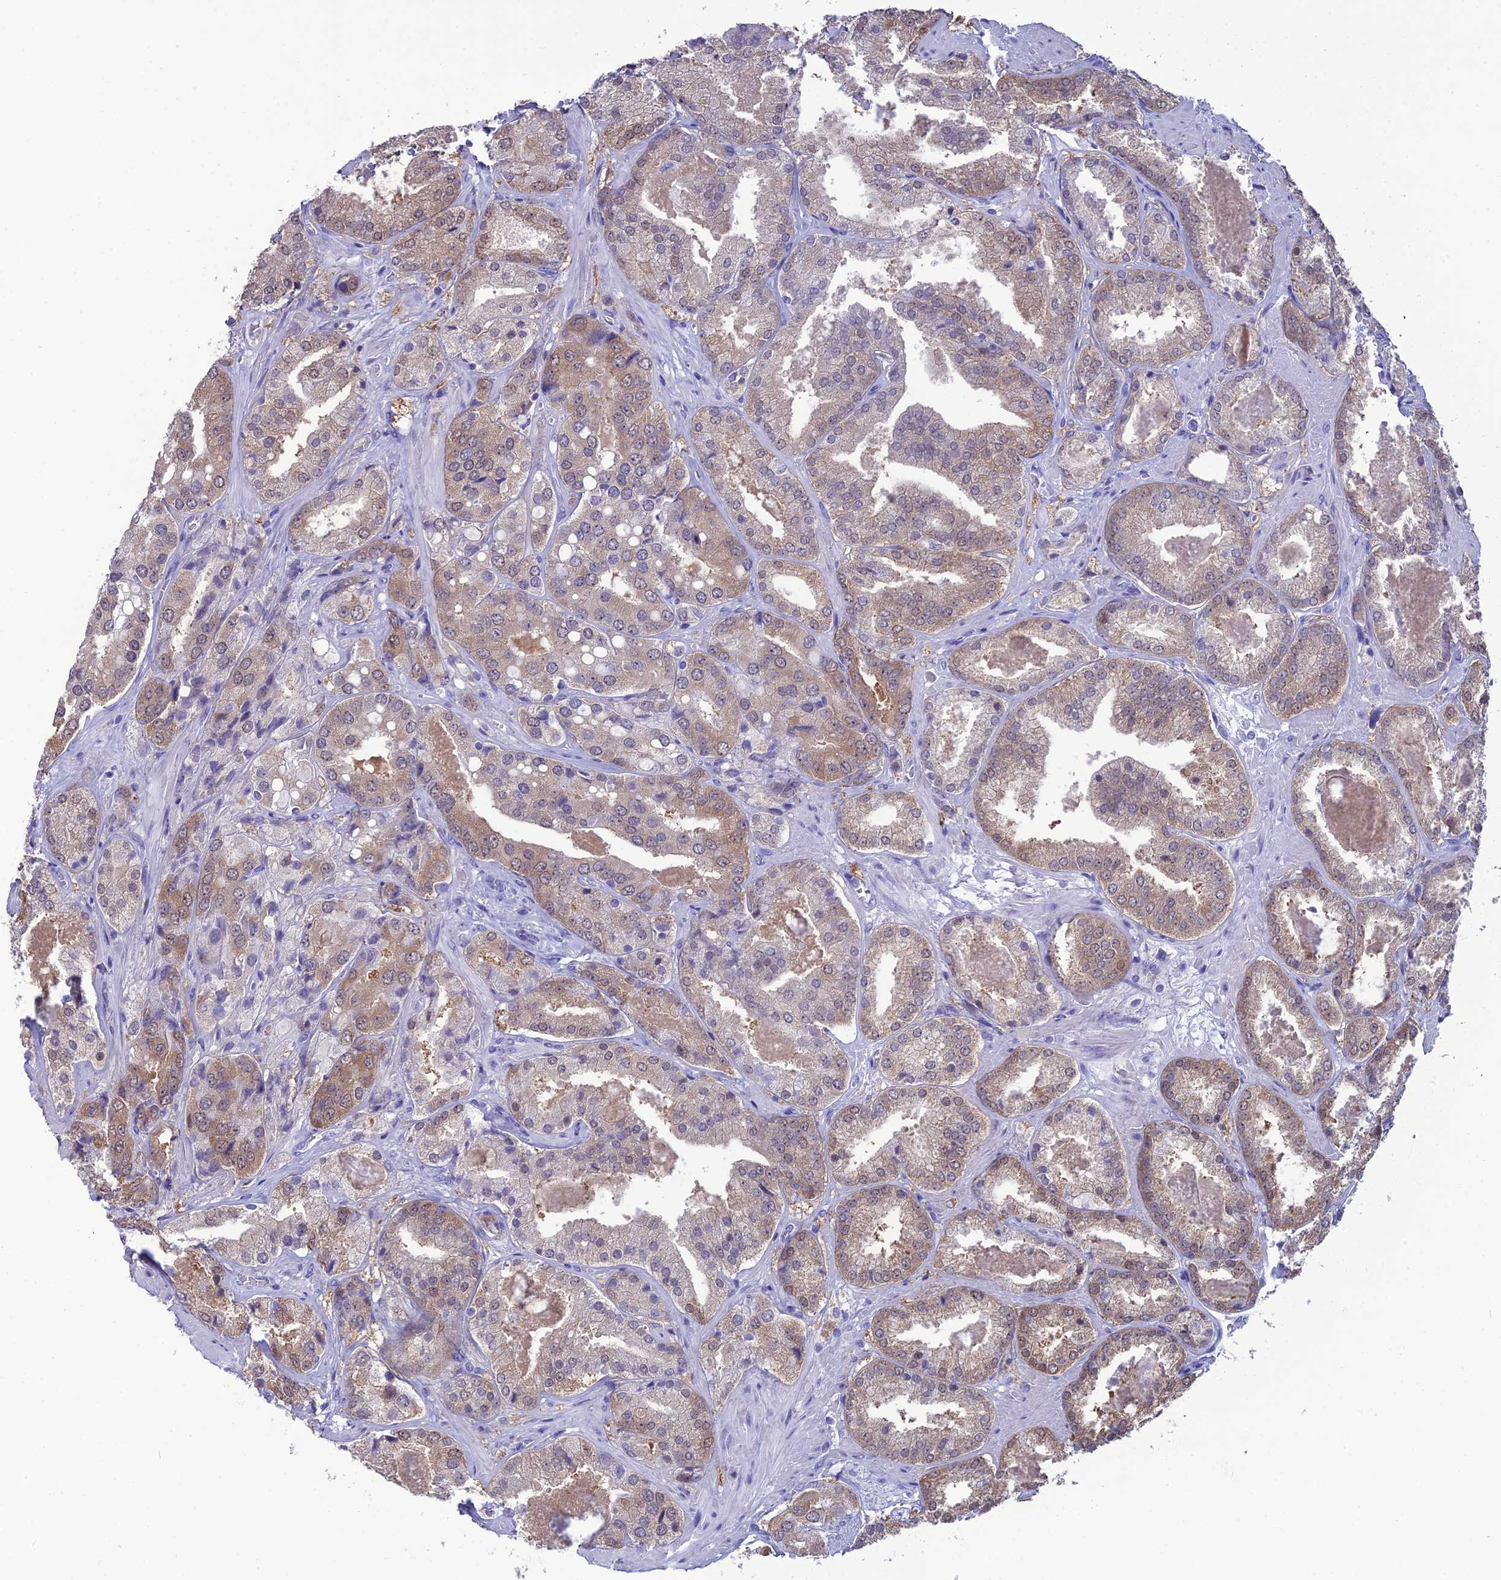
{"staining": {"intensity": "weak", "quantity": "25%-75%", "location": "cytoplasmic/membranous"}, "tissue": "prostate cancer", "cell_type": "Tumor cells", "image_type": "cancer", "snomed": [{"axis": "morphology", "description": "Adenocarcinoma, High grade"}, {"axis": "topography", "description": "Prostate"}], "caption": "This is an image of IHC staining of prostate adenocarcinoma (high-grade), which shows weak expression in the cytoplasmic/membranous of tumor cells.", "gene": "GNPNAT1", "patient": {"sex": "male", "age": 63}}